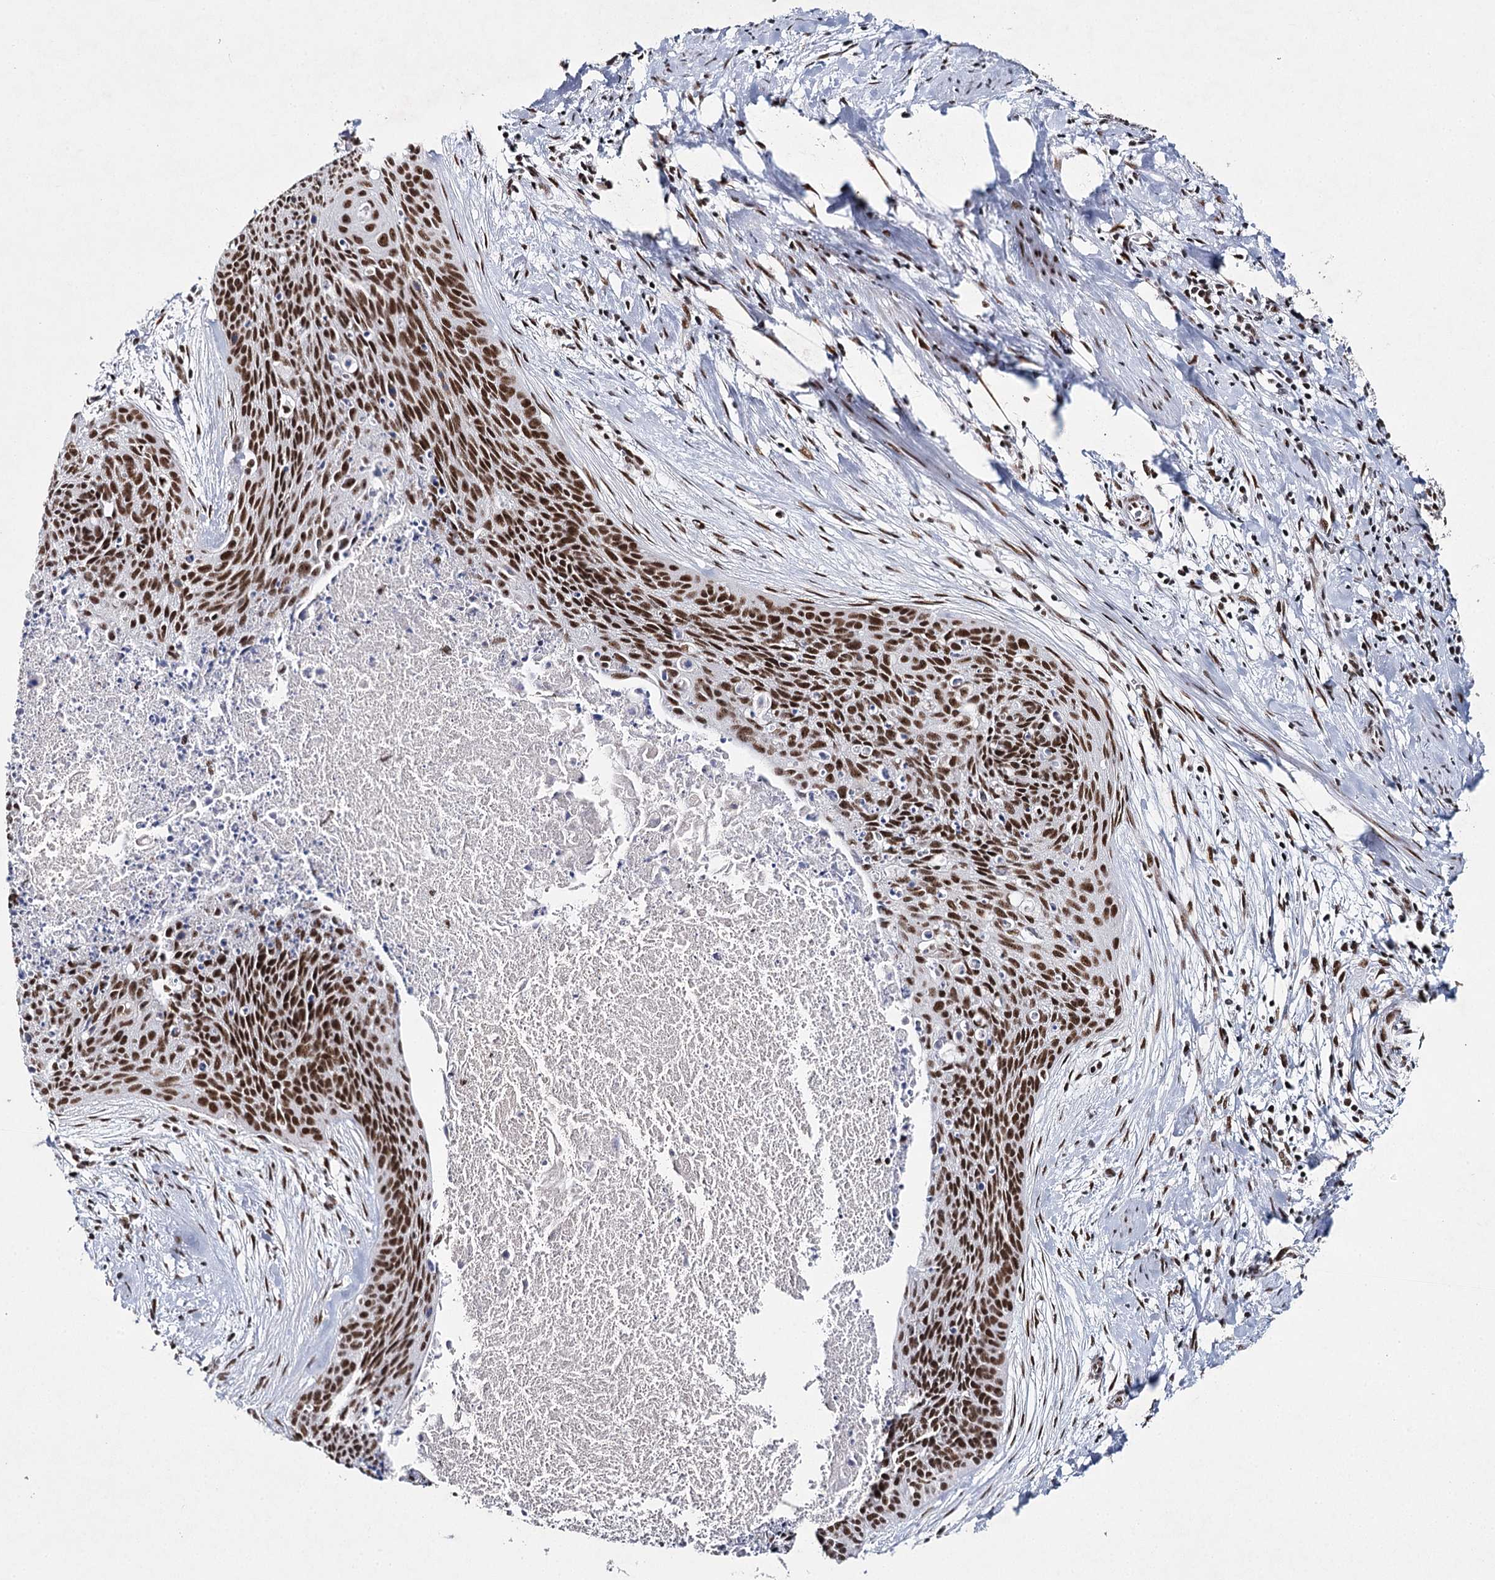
{"staining": {"intensity": "strong", "quantity": ">75%", "location": "nuclear"}, "tissue": "cervical cancer", "cell_type": "Tumor cells", "image_type": "cancer", "snomed": [{"axis": "morphology", "description": "Squamous cell carcinoma, NOS"}, {"axis": "topography", "description": "Cervix"}], "caption": "Protein staining of cervical squamous cell carcinoma tissue shows strong nuclear positivity in about >75% of tumor cells. (IHC, brightfield microscopy, high magnification).", "gene": "SCAF8", "patient": {"sex": "female", "age": 55}}